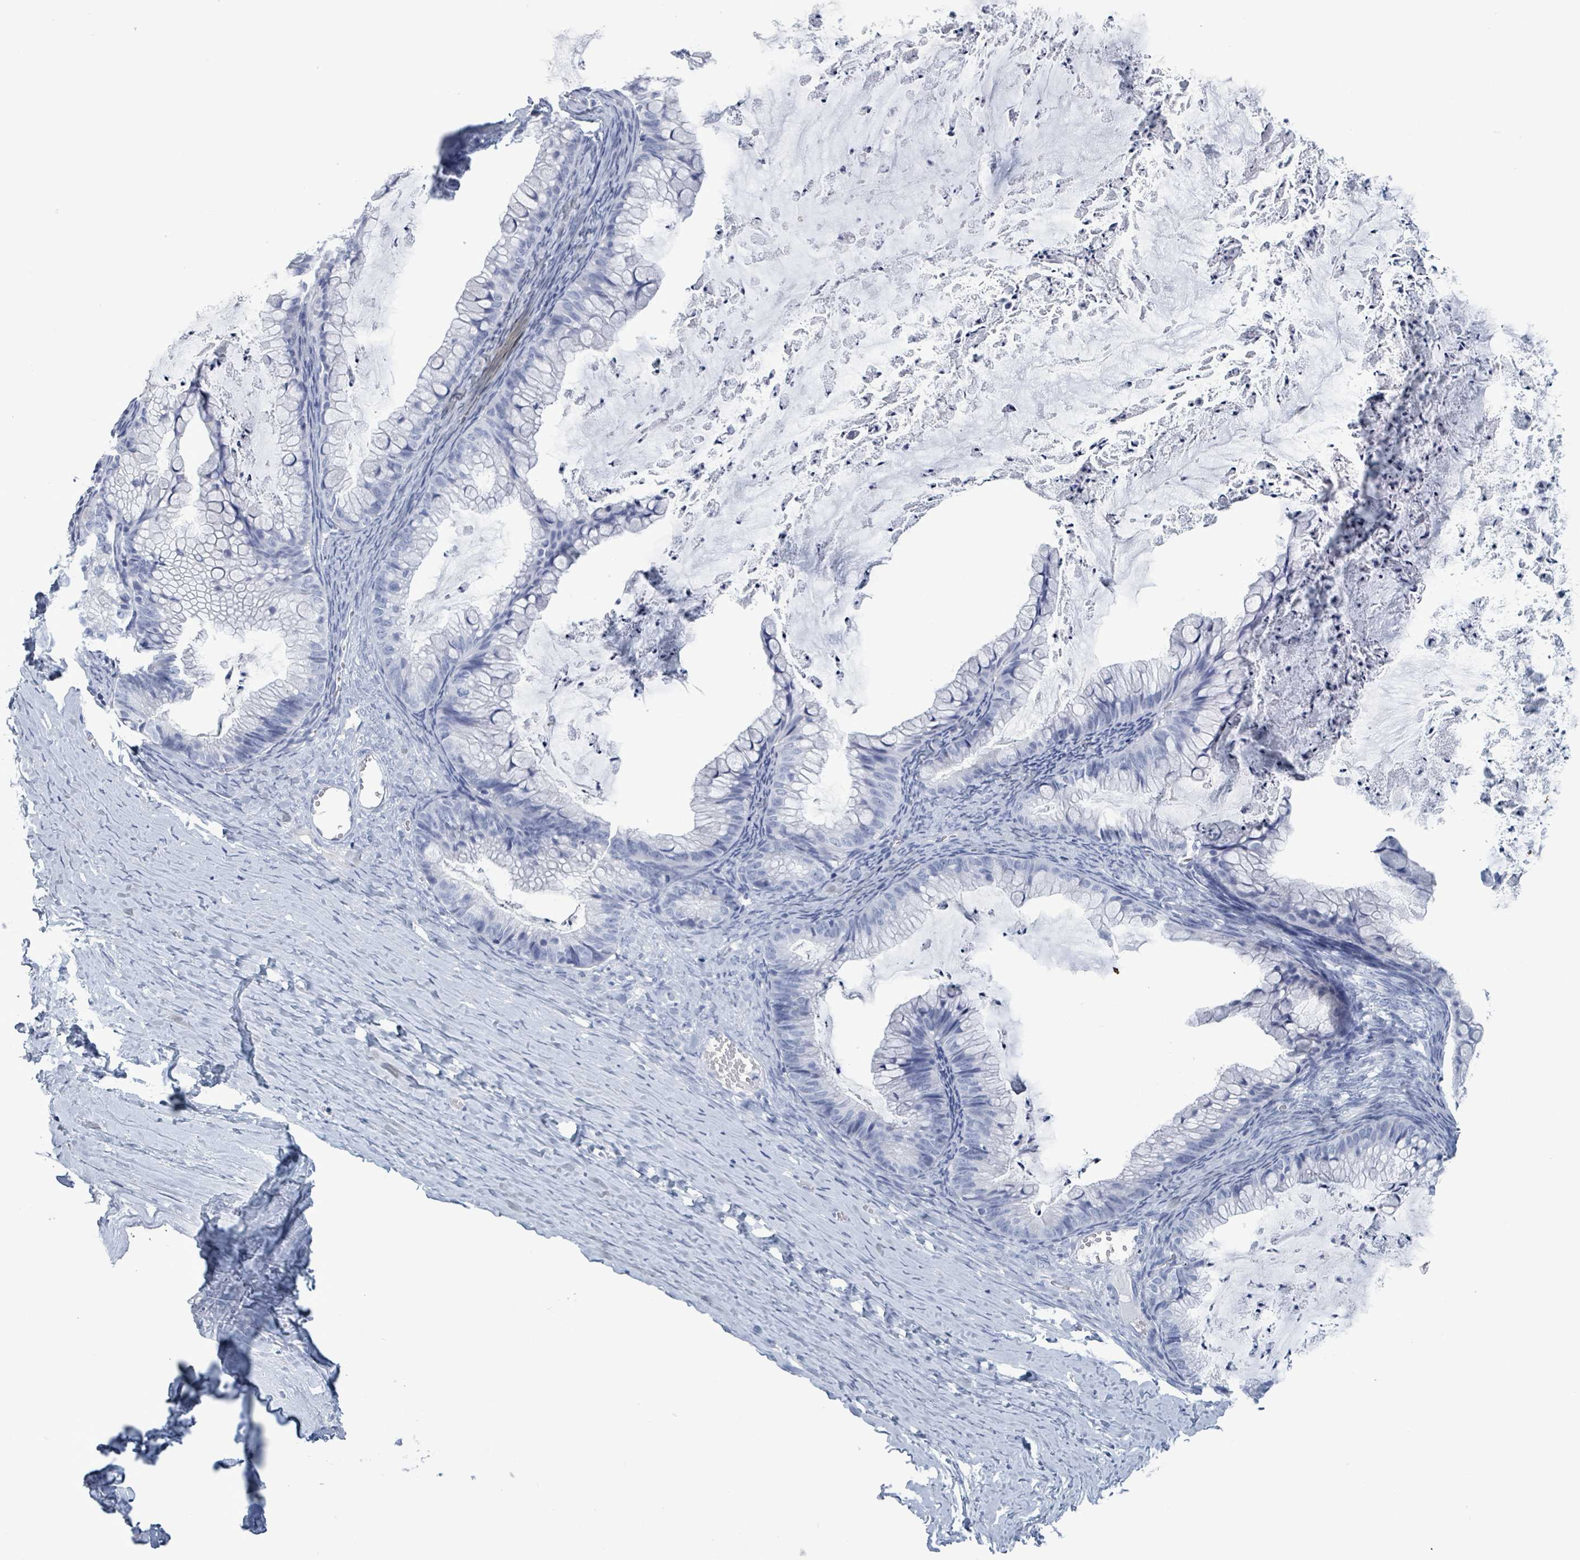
{"staining": {"intensity": "negative", "quantity": "none", "location": "none"}, "tissue": "ovarian cancer", "cell_type": "Tumor cells", "image_type": "cancer", "snomed": [{"axis": "morphology", "description": "Cystadenocarcinoma, mucinous, NOS"}, {"axis": "topography", "description": "Ovary"}], "caption": "Human mucinous cystadenocarcinoma (ovarian) stained for a protein using immunohistochemistry displays no expression in tumor cells.", "gene": "NKX2-1", "patient": {"sex": "female", "age": 35}}